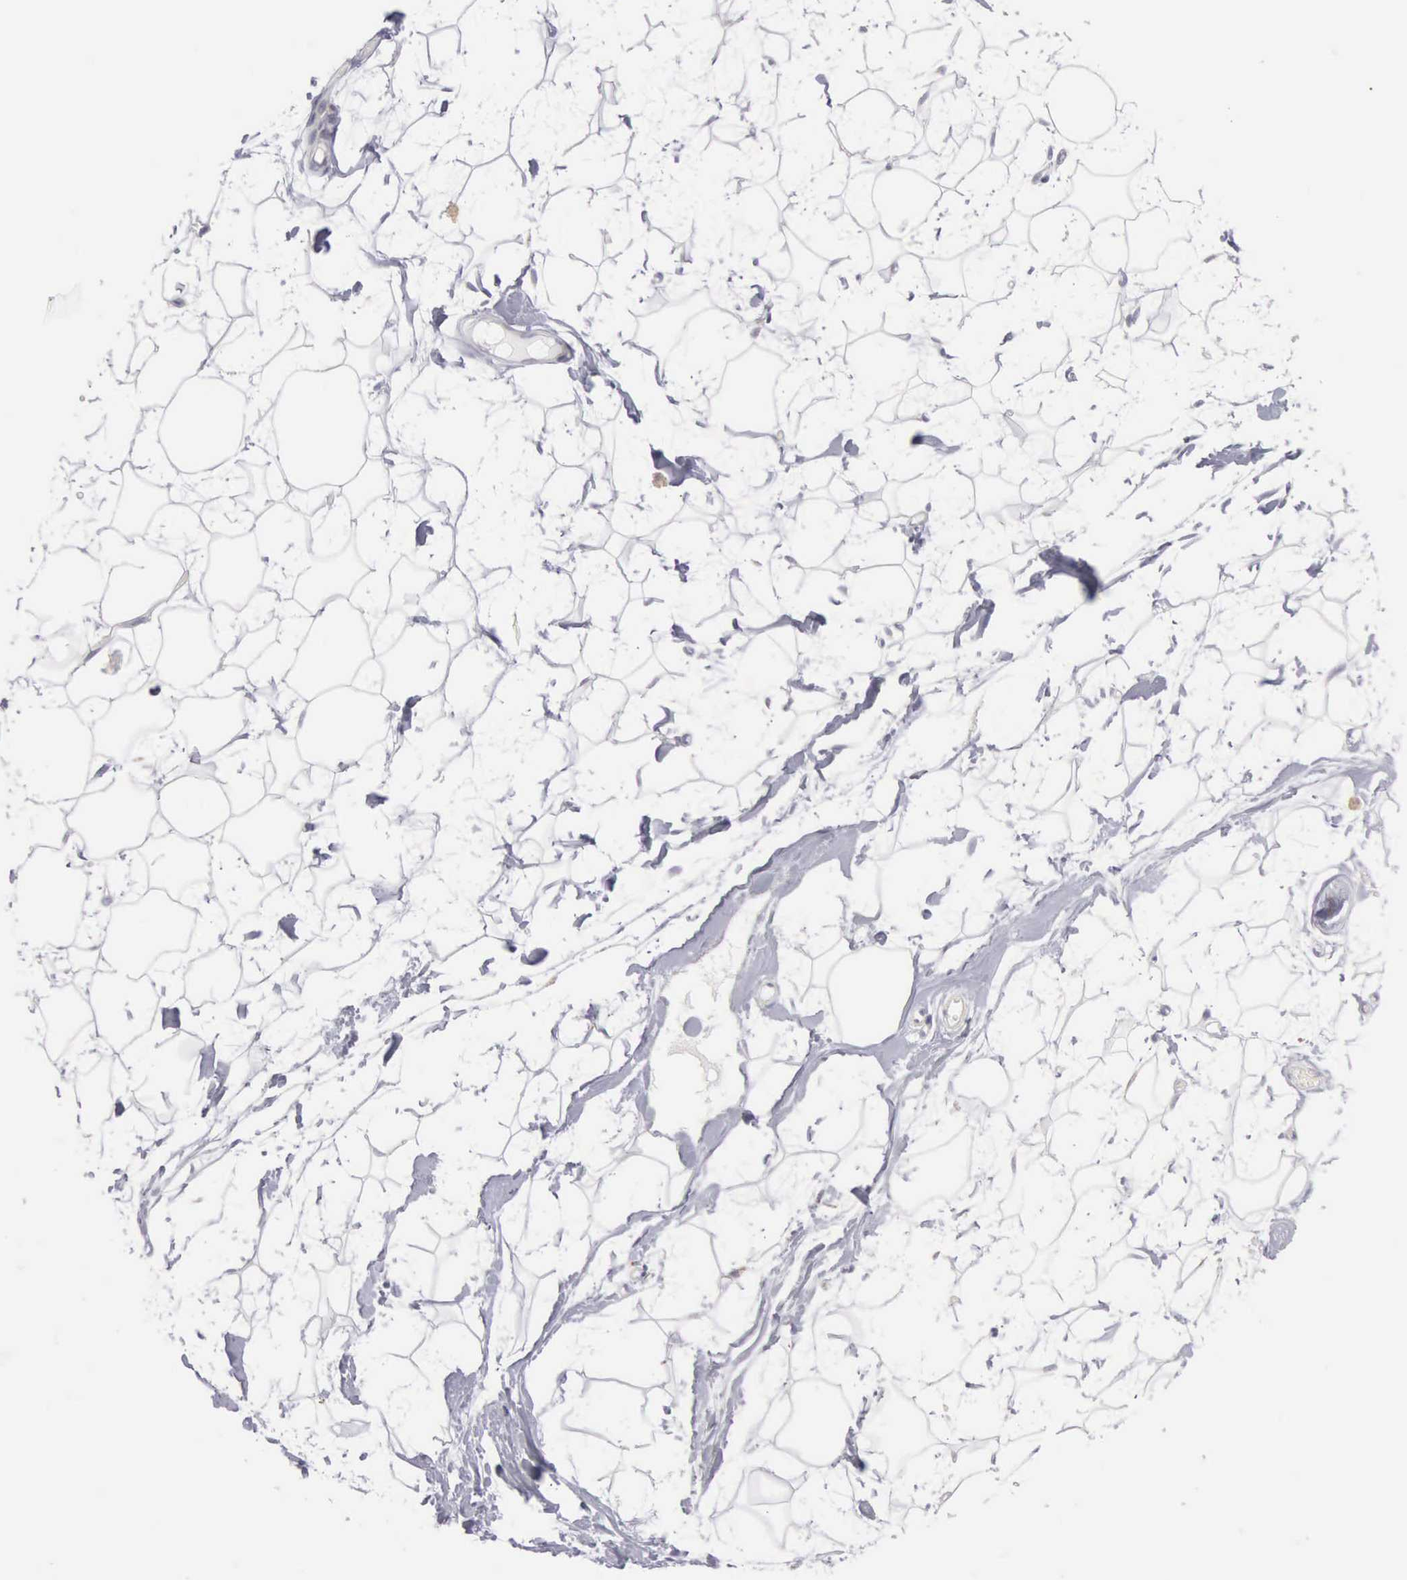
{"staining": {"intensity": "negative", "quantity": "none", "location": "none"}, "tissue": "adipose tissue", "cell_type": "Adipocytes", "image_type": "normal", "snomed": [{"axis": "morphology", "description": "Normal tissue, NOS"}, {"axis": "topography", "description": "Breast"}], "caption": "The histopathology image reveals no staining of adipocytes in benign adipose tissue.", "gene": "APOOL", "patient": {"sex": "female", "age": 44}}